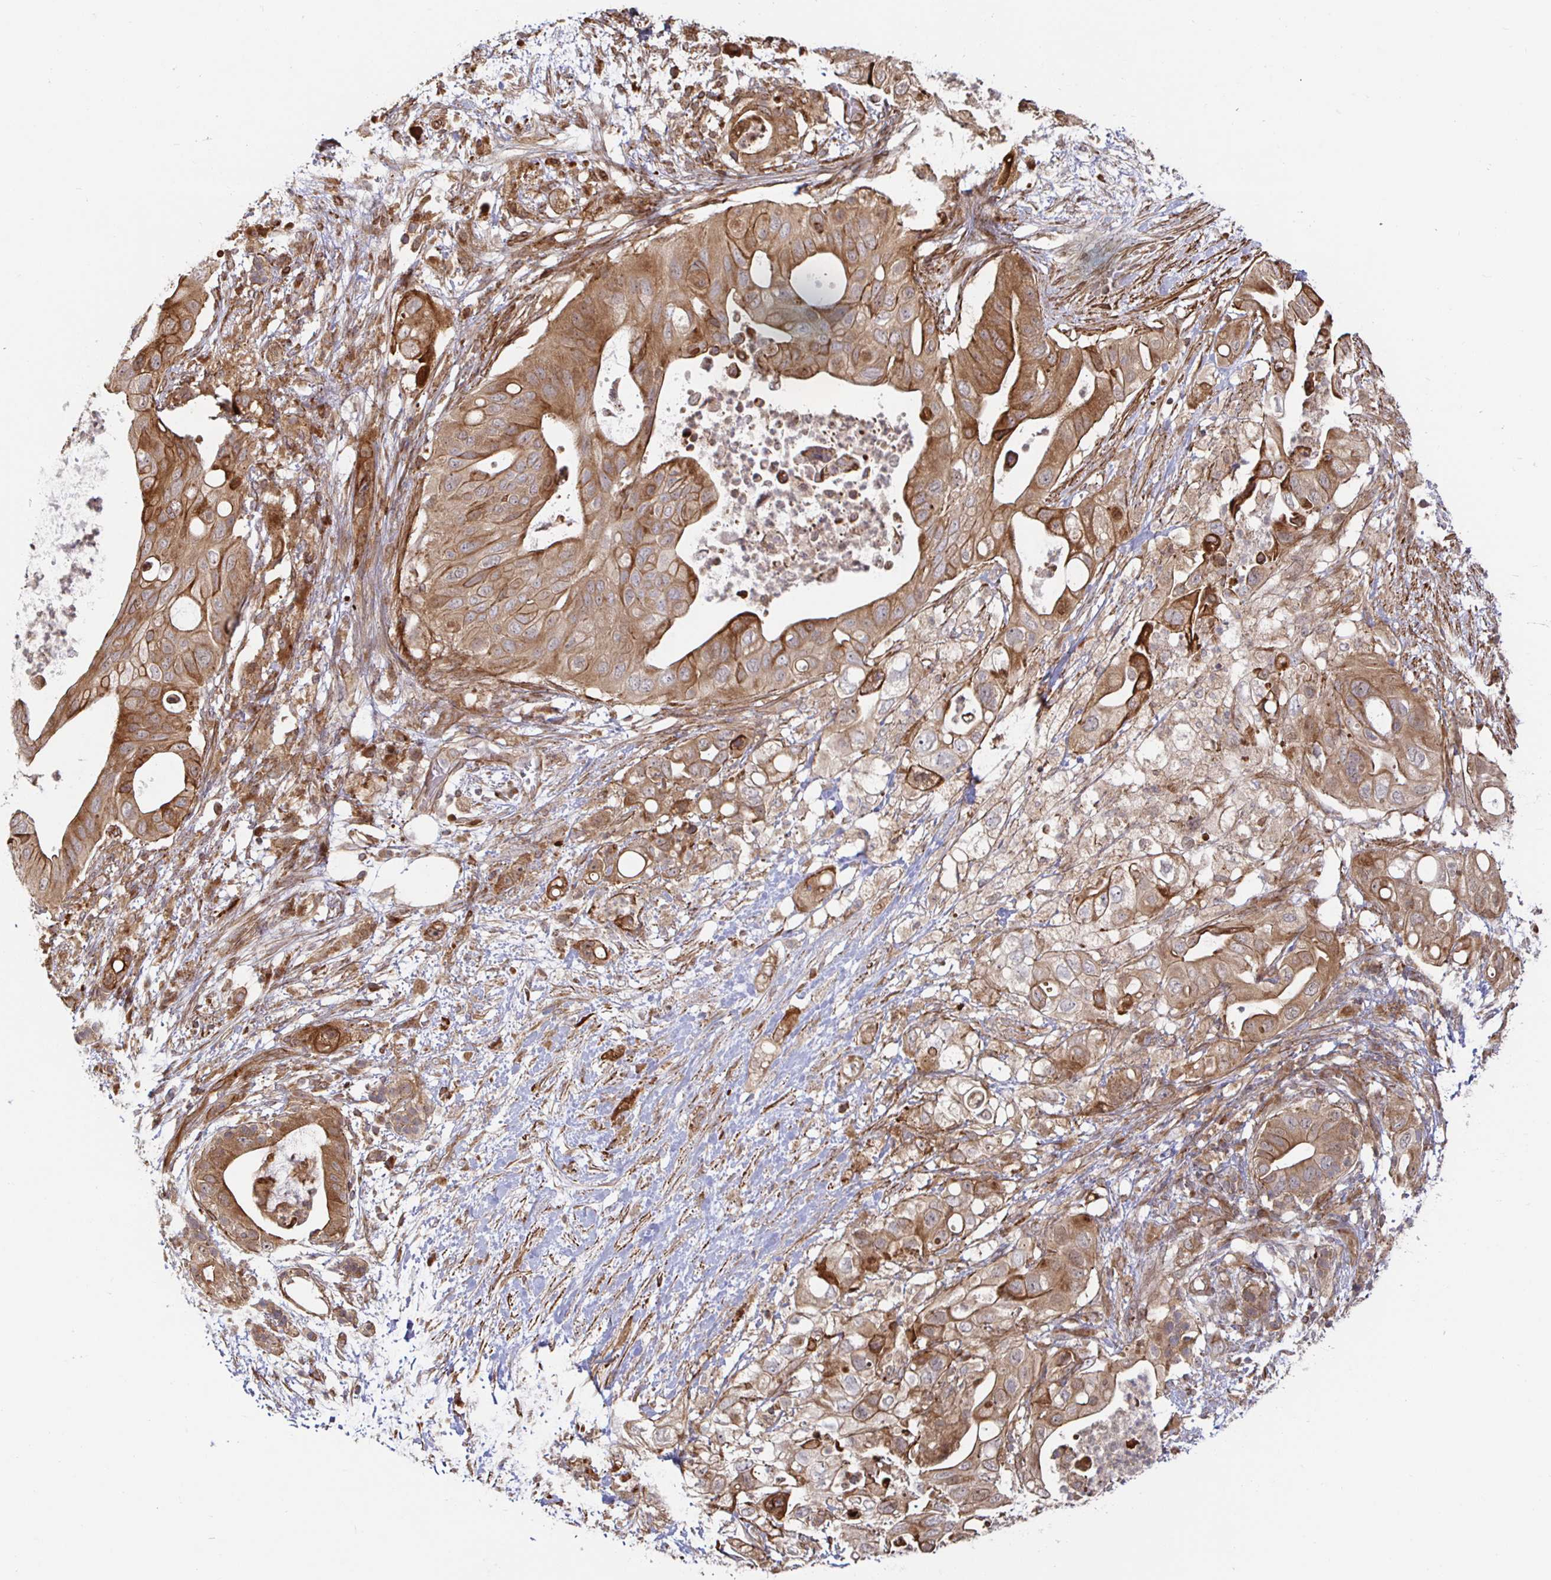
{"staining": {"intensity": "moderate", "quantity": ">75%", "location": "cytoplasmic/membranous"}, "tissue": "pancreatic cancer", "cell_type": "Tumor cells", "image_type": "cancer", "snomed": [{"axis": "morphology", "description": "Adenocarcinoma, NOS"}, {"axis": "topography", "description": "Pancreas"}], "caption": "Moderate cytoplasmic/membranous expression for a protein is present in about >75% of tumor cells of pancreatic cancer using IHC.", "gene": "STRAP", "patient": {"sex": "female", "age": 72}}